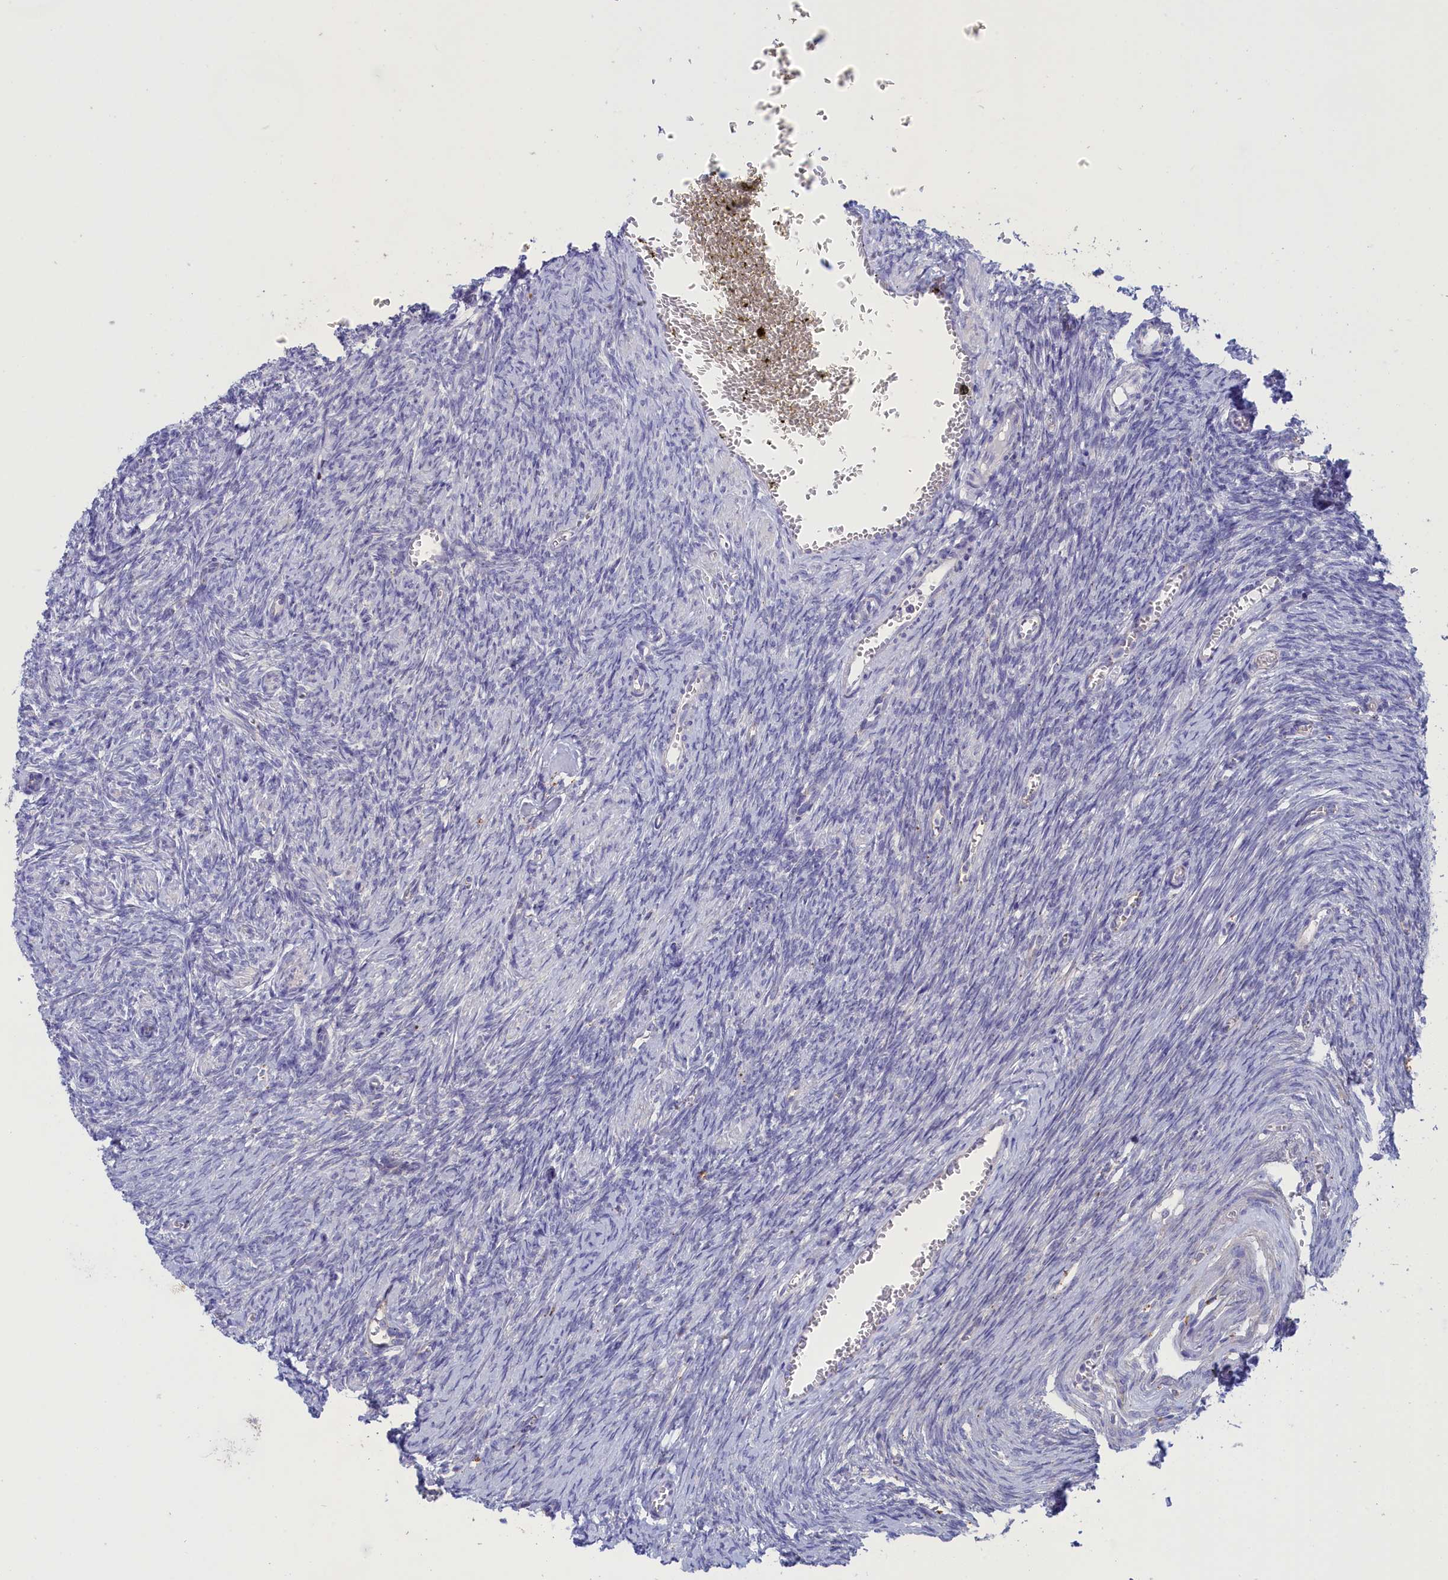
{"staining": {"intensity": "negative", "quantity": "none", "location": "none"}, "tissue": "ovary", "cell_type": "Ovarian stroma cells", "image_type": "normal", "snomed": [{"axis": "morphology", "description": "Normal tissue, NOS"}, {"axis": "topography", "description": "Ovary"}], "caption": "IHC micrograph of unremarkable human ovary stained for a protein (brown), which demonstrates no expression in ovarian stroma cells. (DAB (3,3'-diaminobenzidine) immunohistochemistry, high magnification).", "gene": "WDR6", "patient": {"sex": "female", "age": 44}}